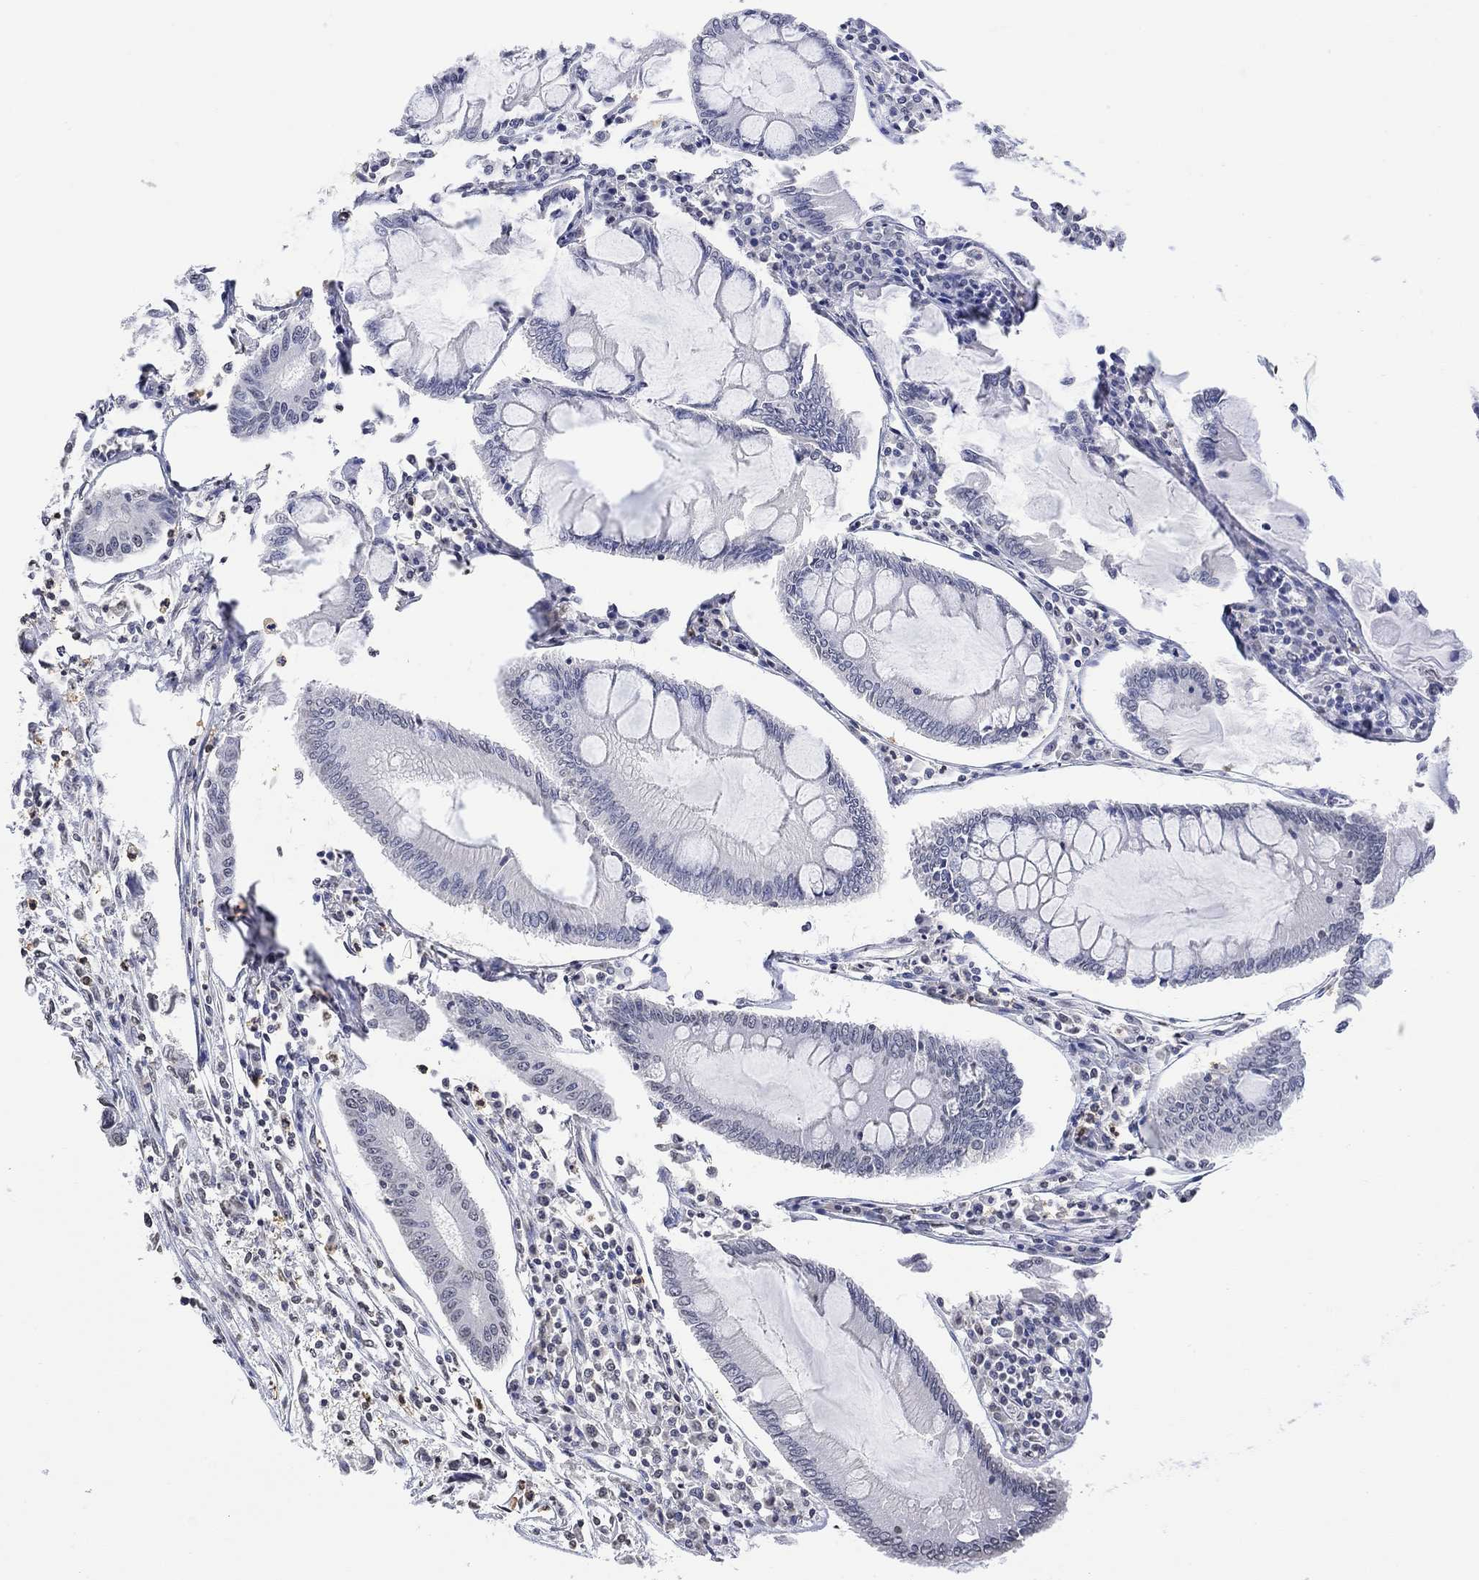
{"staining": {"intensity": "negative", "quantity": "none", "location": "none"}, "tissue": "colorectal cancer", "cell_type": "Tumor cells", "image_type": "cancer", "snomed": [{"axis": "morphology", "description": "Adenocarcinoma, NOS"}, {"axis": "topography", "description": "Colon"}], "caption": "Tumor cells are negative for brown protein staining in colorectal adenocarcinoma.", "gene": "TMEM255A", "patient": {"sex": "female", "age": 65}}